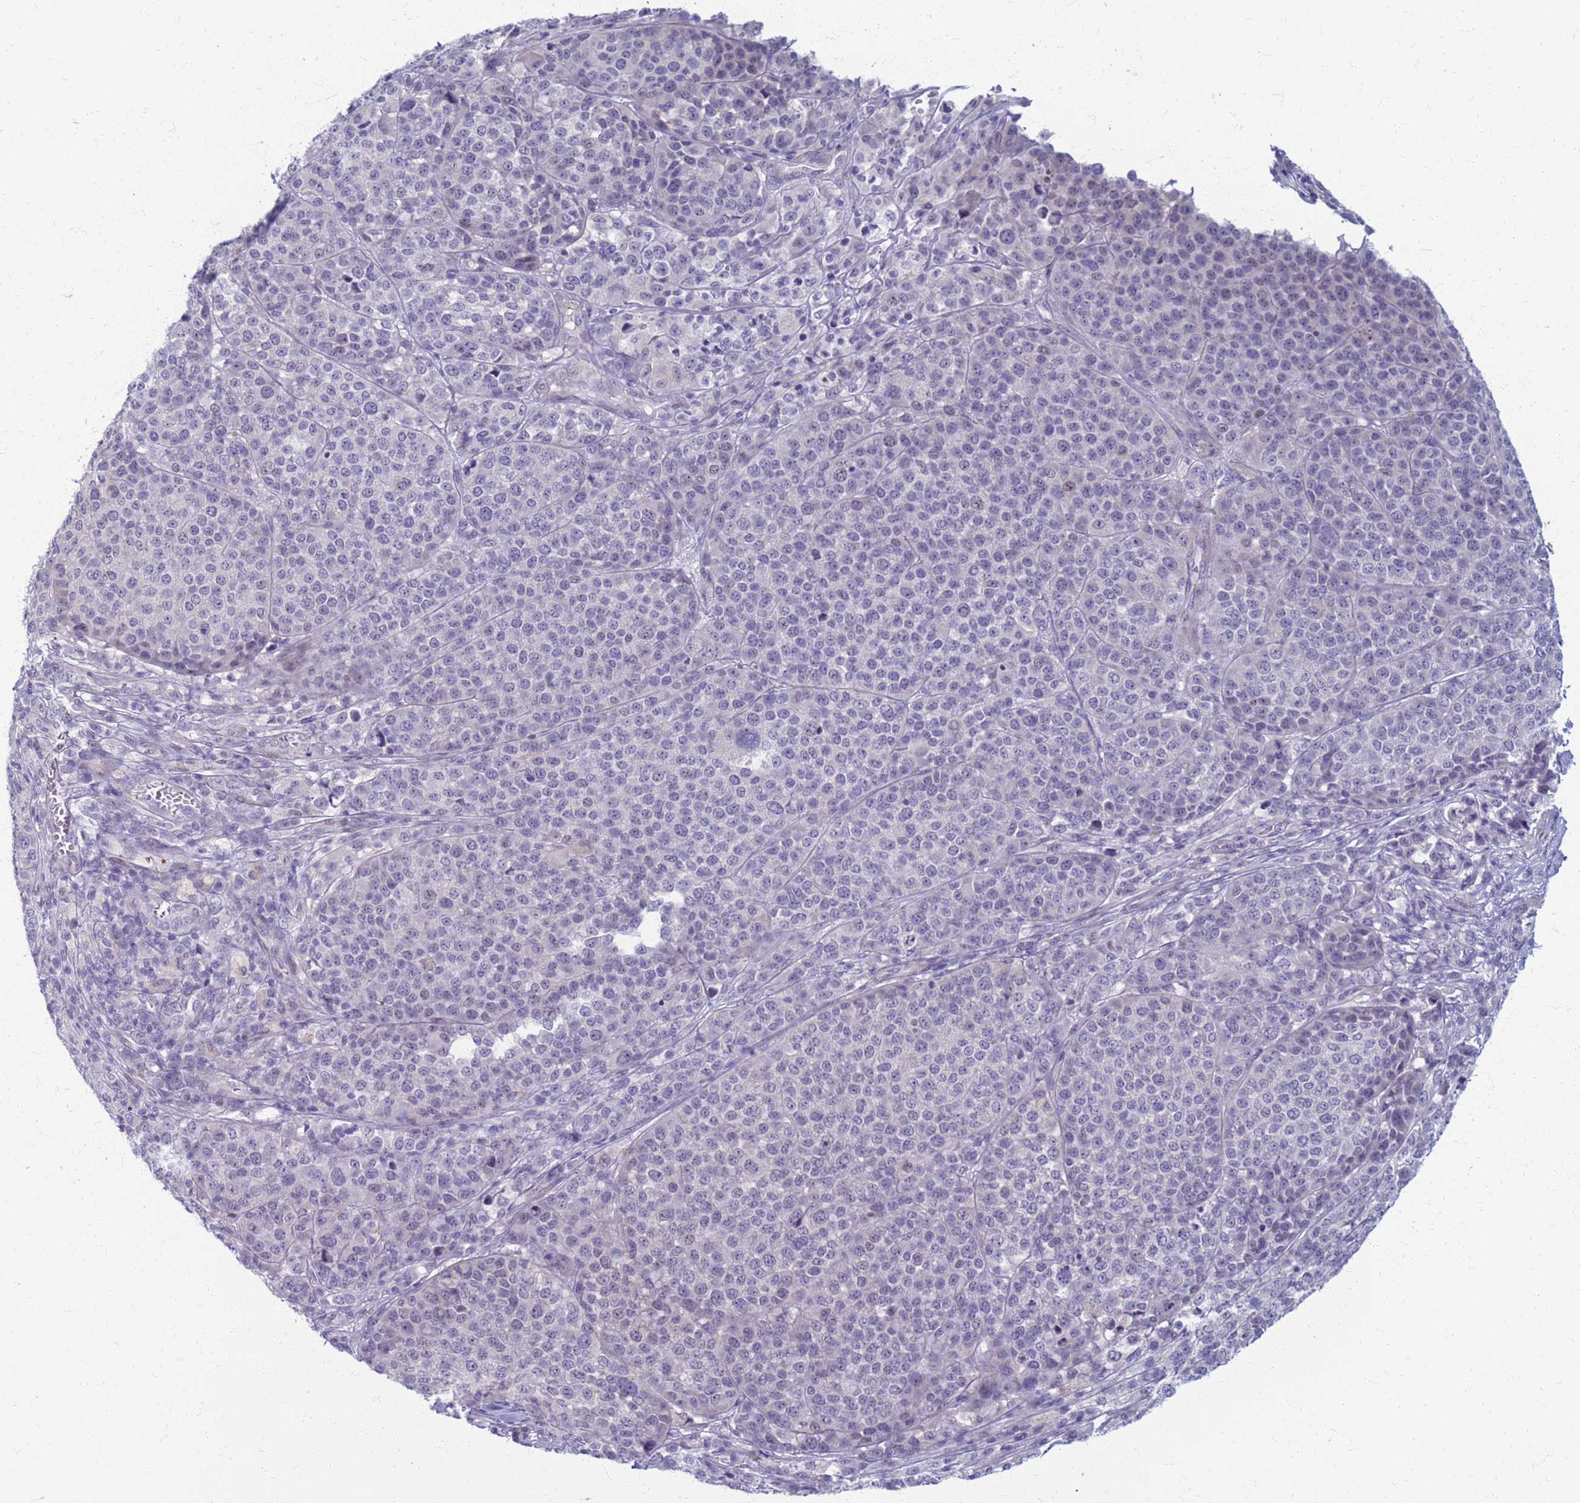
{"staining": {"intensity": "negative", "quantity": "none", "location": "none"}, "tissue": "melanoma", "cell_type": "Tumor cells", "image_type": "cancer", "snomed": [{"axis": "morphology", "description": "Malignant melanoma, Metastatic site"}, {"axis": "topography", "description": "Lymph node"}], "caption": "This micrograph is of malignant melanoma (metastatic site) stained with immunohistochemistry (IHC) to label a protein in brown with the nuclei are counter-stained blue. There is no staining in tumor cells.", "gene": "CLCA2", "patient": {"sex": "male", "age": 44}}